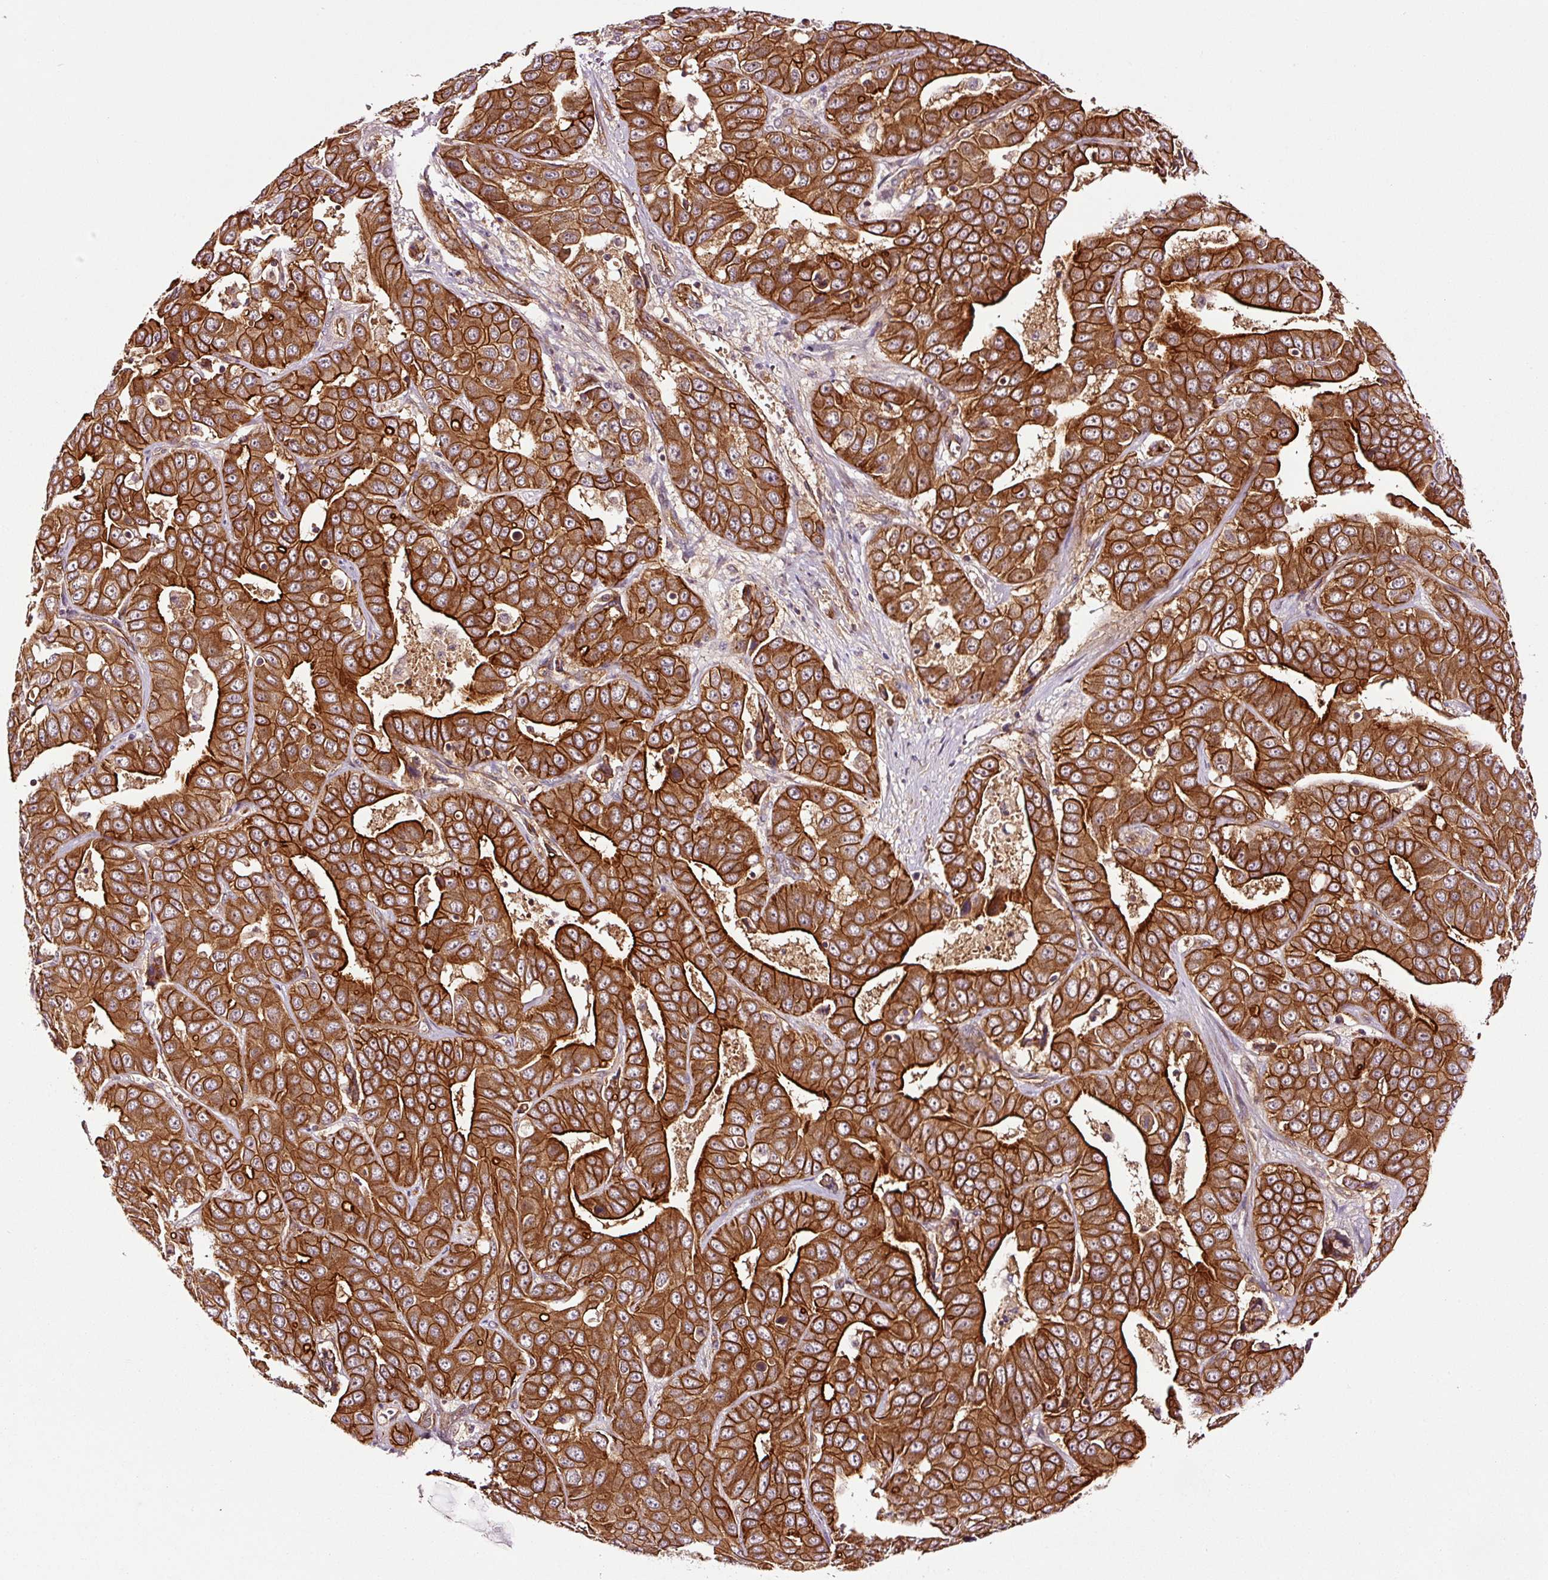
{"staining": {"intensity": "strong", "quantity": ">75%", "location": "cytoplasmic/membranous"}, "tissue": "liver cancer", "cell_type": "Tumor cells", "image_type": "cancer", "snomed": [{"axis": "morphology", "description": "Cholangiocarcinoma"}, {"axis": "topography", "description": "Liver"}], "caption": "An immunohistochemistry (IHC) image of tumor tissue is shown. Protein staining in brown labels strong cytoplasmic/membranous positivity in cholangiocarcinoma (liver) within tumor cells.", "gene": "METAP1", "patient": {"sex": "female", "age": 52}}